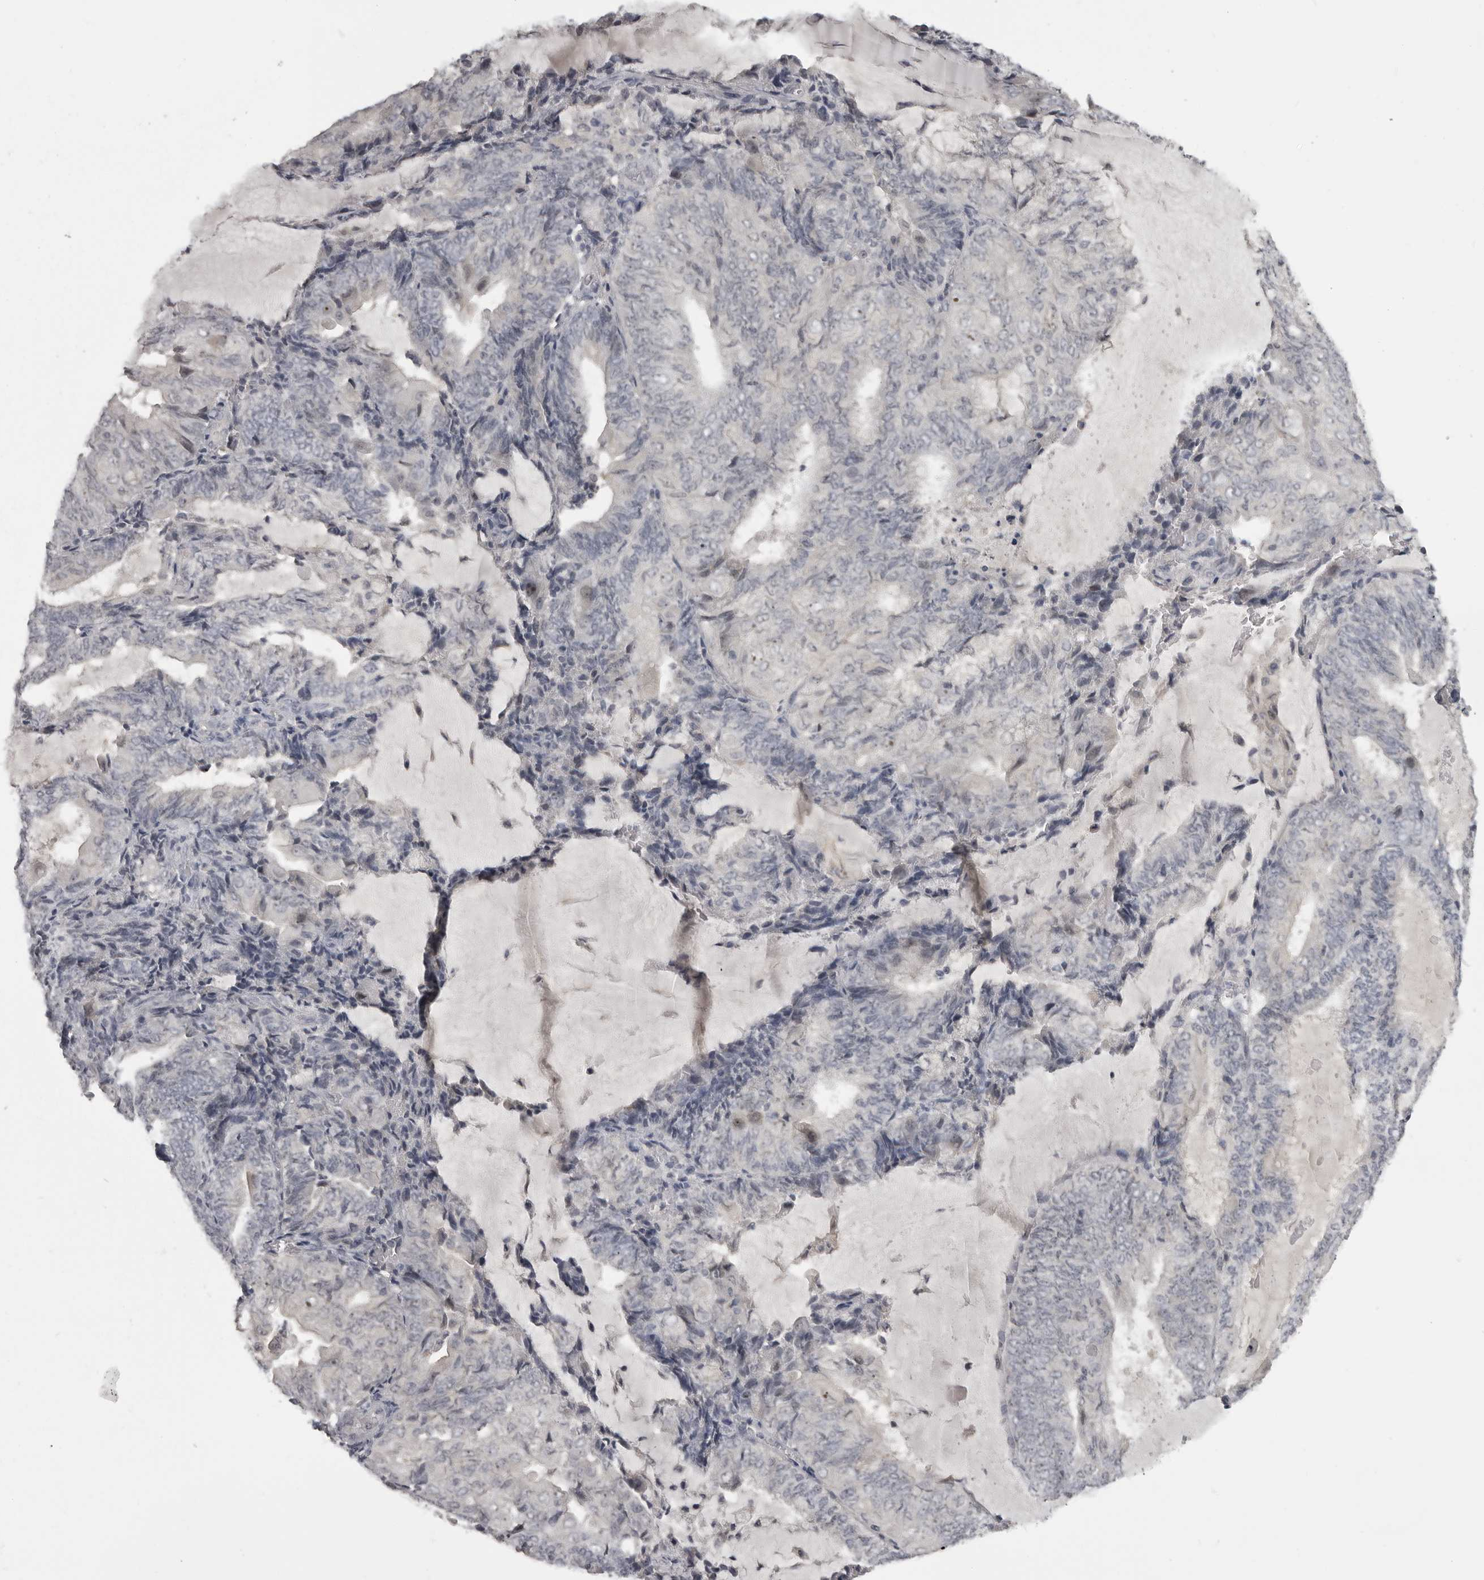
{"staining": {"intensity": "negative", "quantity": "none", "location": "none"}, "tissue": "endometrial cancer", "cell_type": "Tumor cells", "image_type": "cancer", "snomed": [{"axis": "morphology", "description": "Adenocarcinoma, NOS"}, {"axis": "topography", "description": "Endometrium"}], "caption": "Tumor cells are negative for brown protein staining in endometrial cancer (adenocarcinoma).", "gene": "MRTO4", "patient": {"sex": "female", "age": 81}}